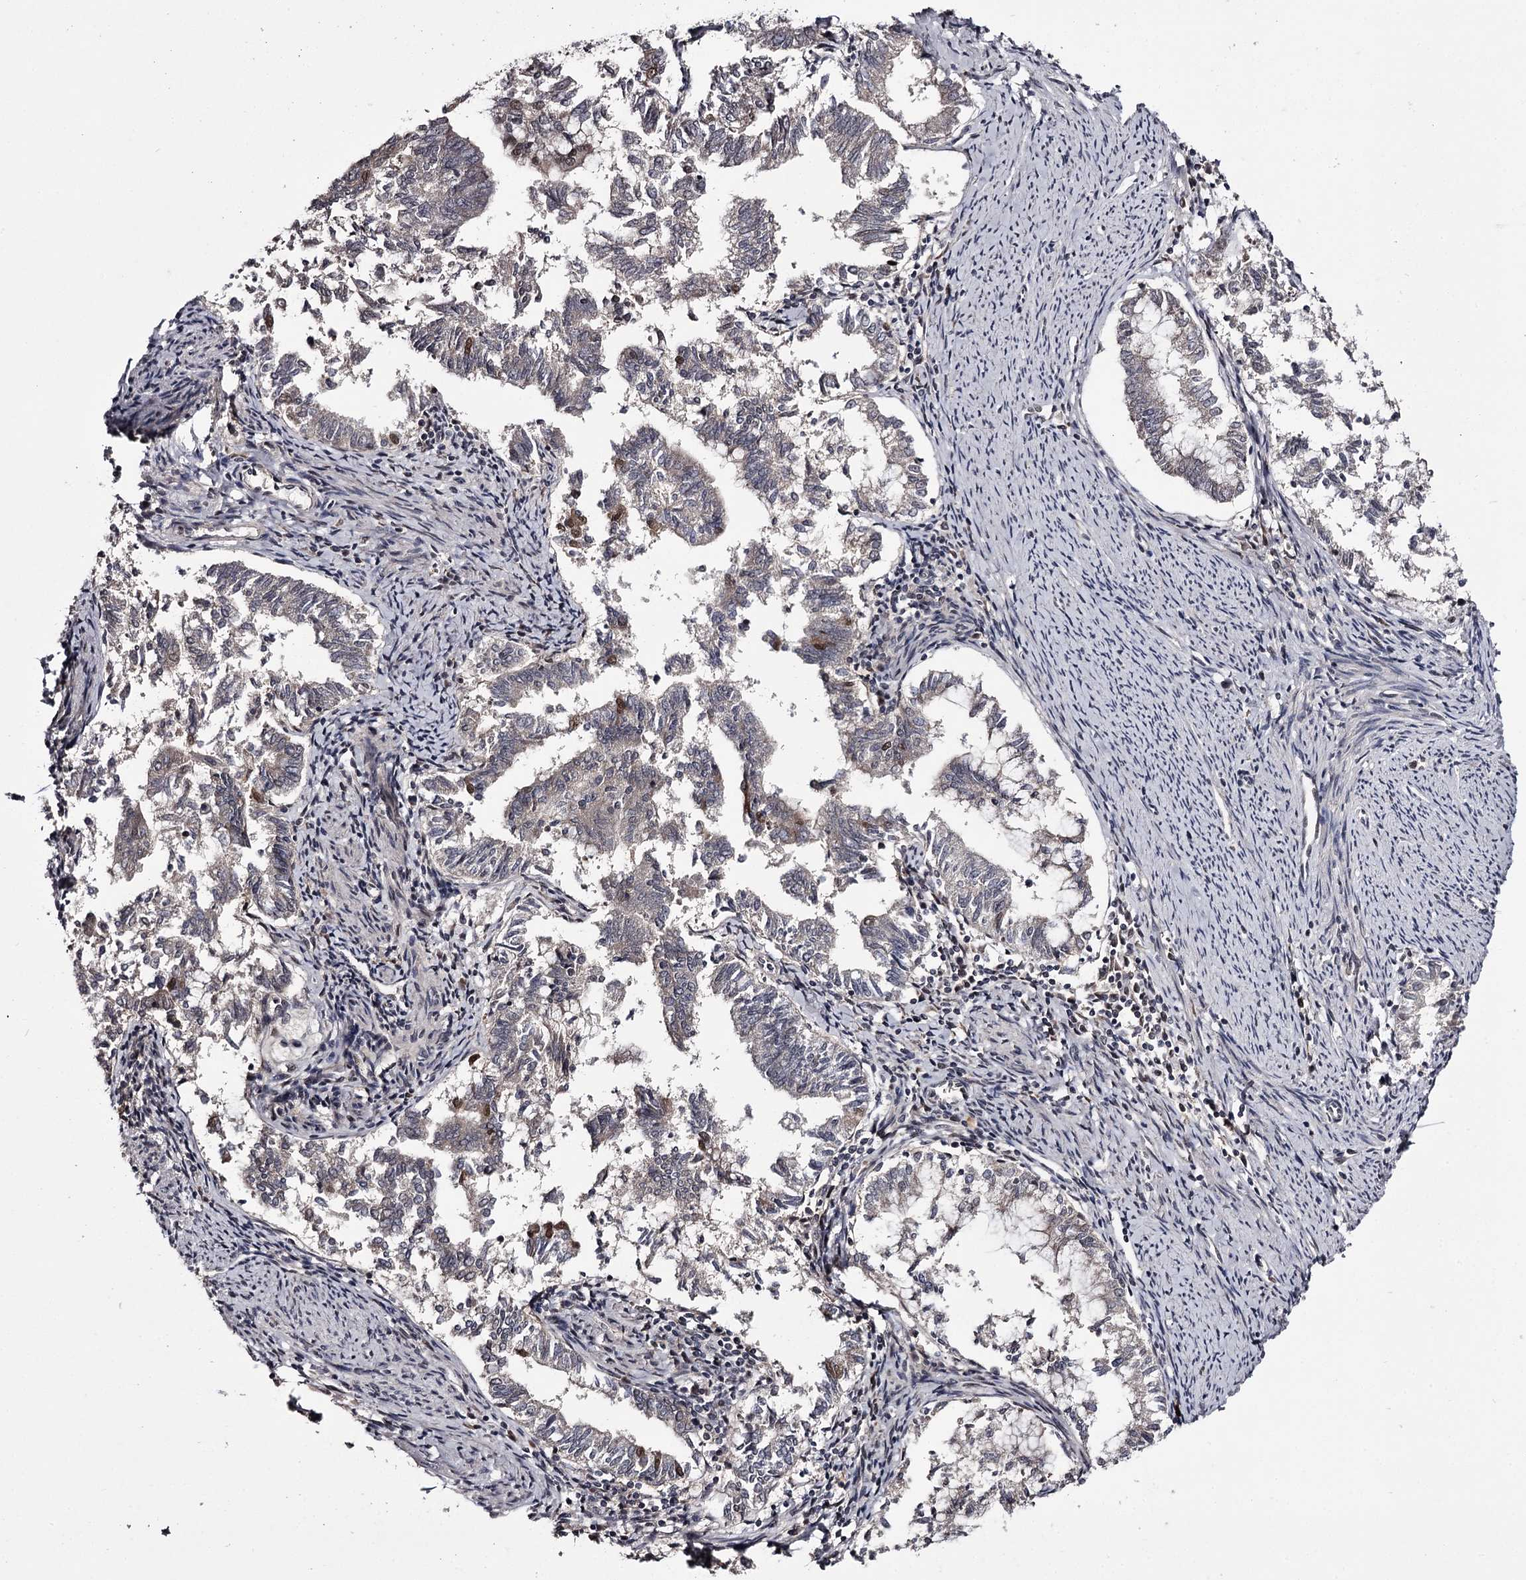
{"staining": {"intensity": "weak", "quantity": "<25%", "location": "nuclear"}, "tissue": "endometrial cancer", "cell_type": "Tumor cells", "image_type": "cancer", "snomed": [{"axis": "morphology", "description": "Adenocarcinoma, NOS"}, {"axis": "topography", "description": "Endometrium"}], "caption": "This is a micrograph of immunohistochemistry (IHC) staining of adenocarcinoma (endometrial), which shows no positivity in tumor cells.", "gene": "TTC33", "patient": {"sex": "female", "age": 79}}